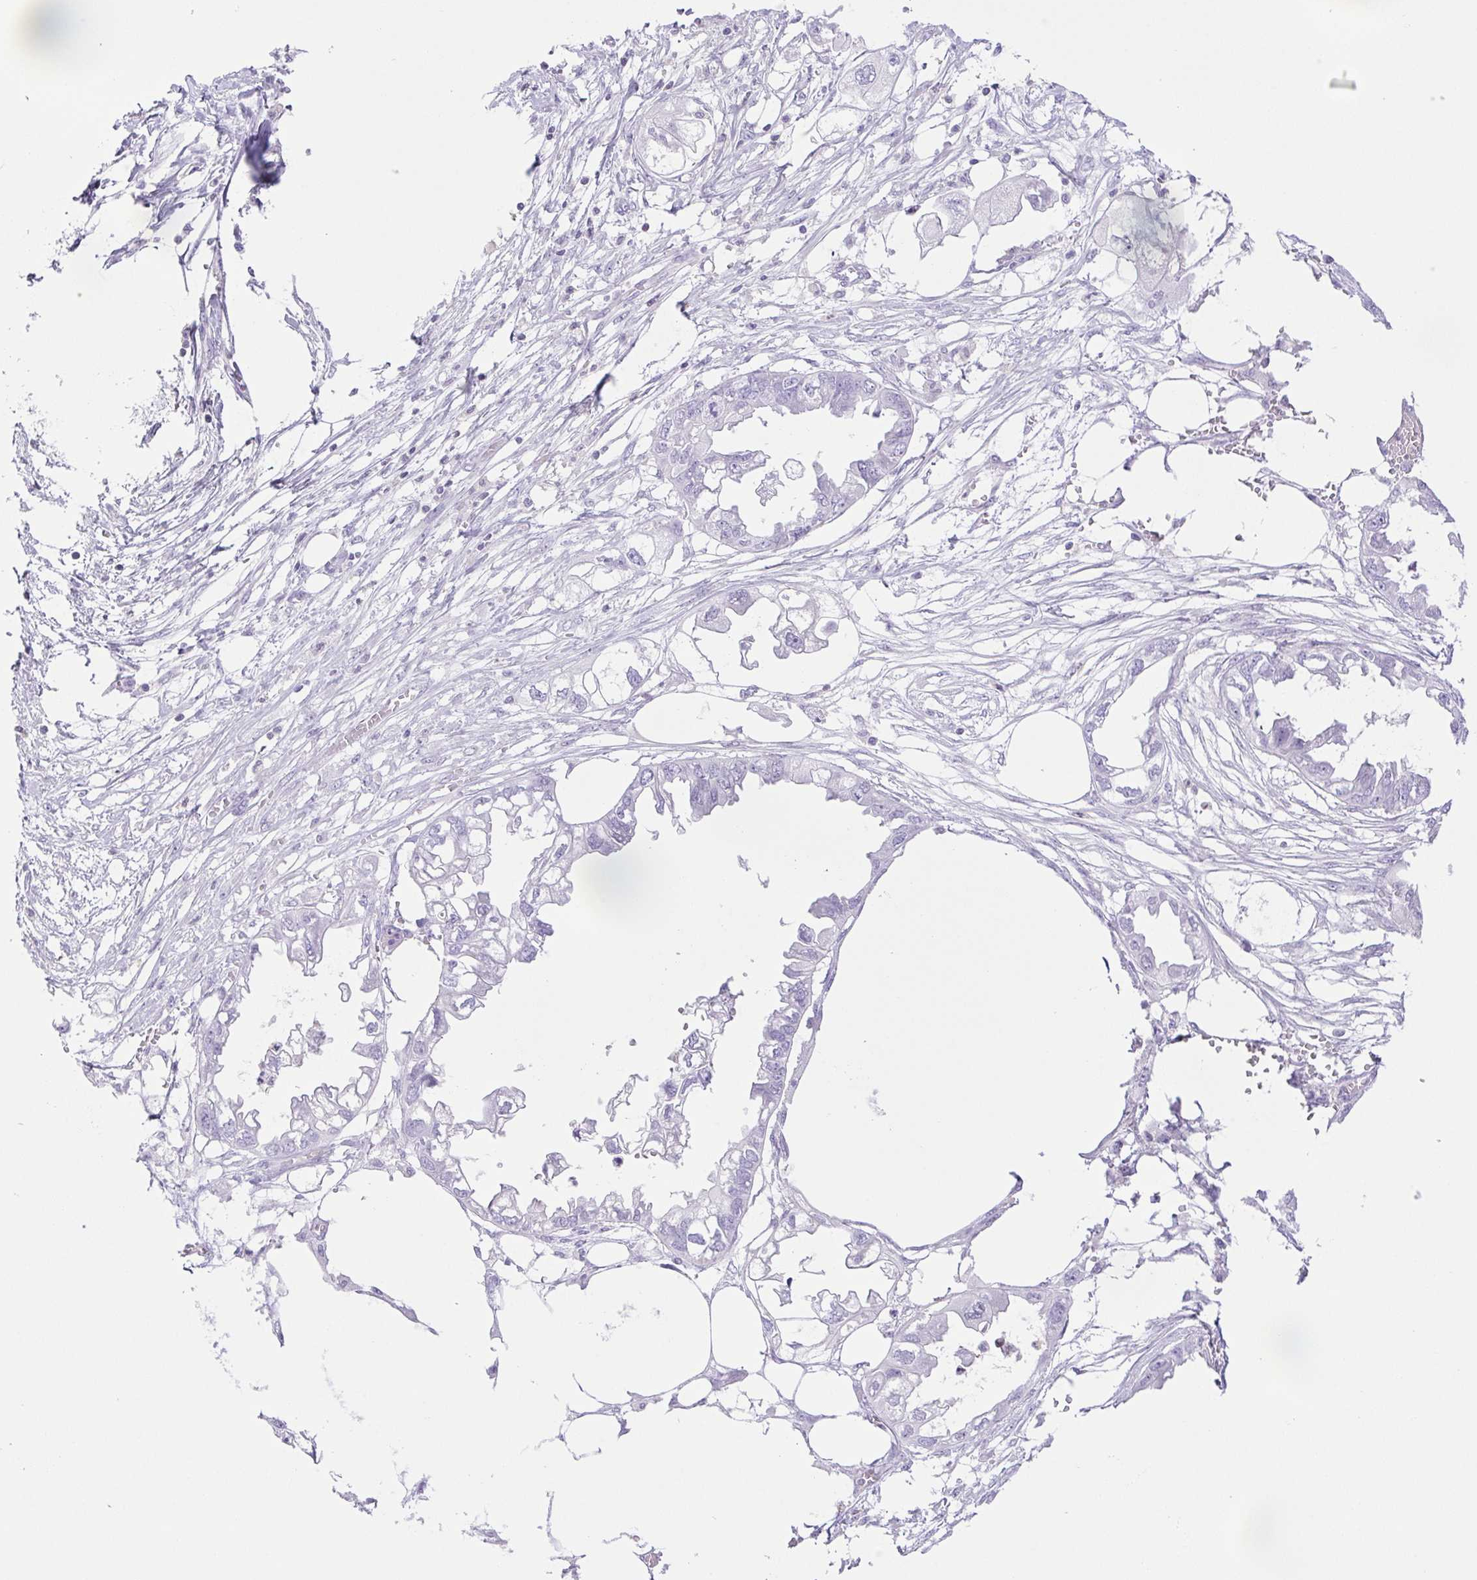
{"staining": {"intensity": "negative", "quantity": "none", "location": "none"}, "tissue": "endometrial cancer", "cell_type": "Tumor cells", "image_type": "cancer", "snomed": [{"axis": "morphology", "description": "Adenocarcinoma, NOS"}, {"axis": "morphology", "description": "Adenocarcinoma, metastatic, NOS"}, {"axis": "topography", "description": "Adipose tissue"}, {"axis": "topography", "description": "Endometrium"}], "caption": "Immunohistochemistry (IHC) histopathology image of human endometrial adenocarcinoma stained for a protein (brown), which shows no staining in tumor cells.", "gene": "SYNPR", "patient": {"sex": "female", "age": 67}}